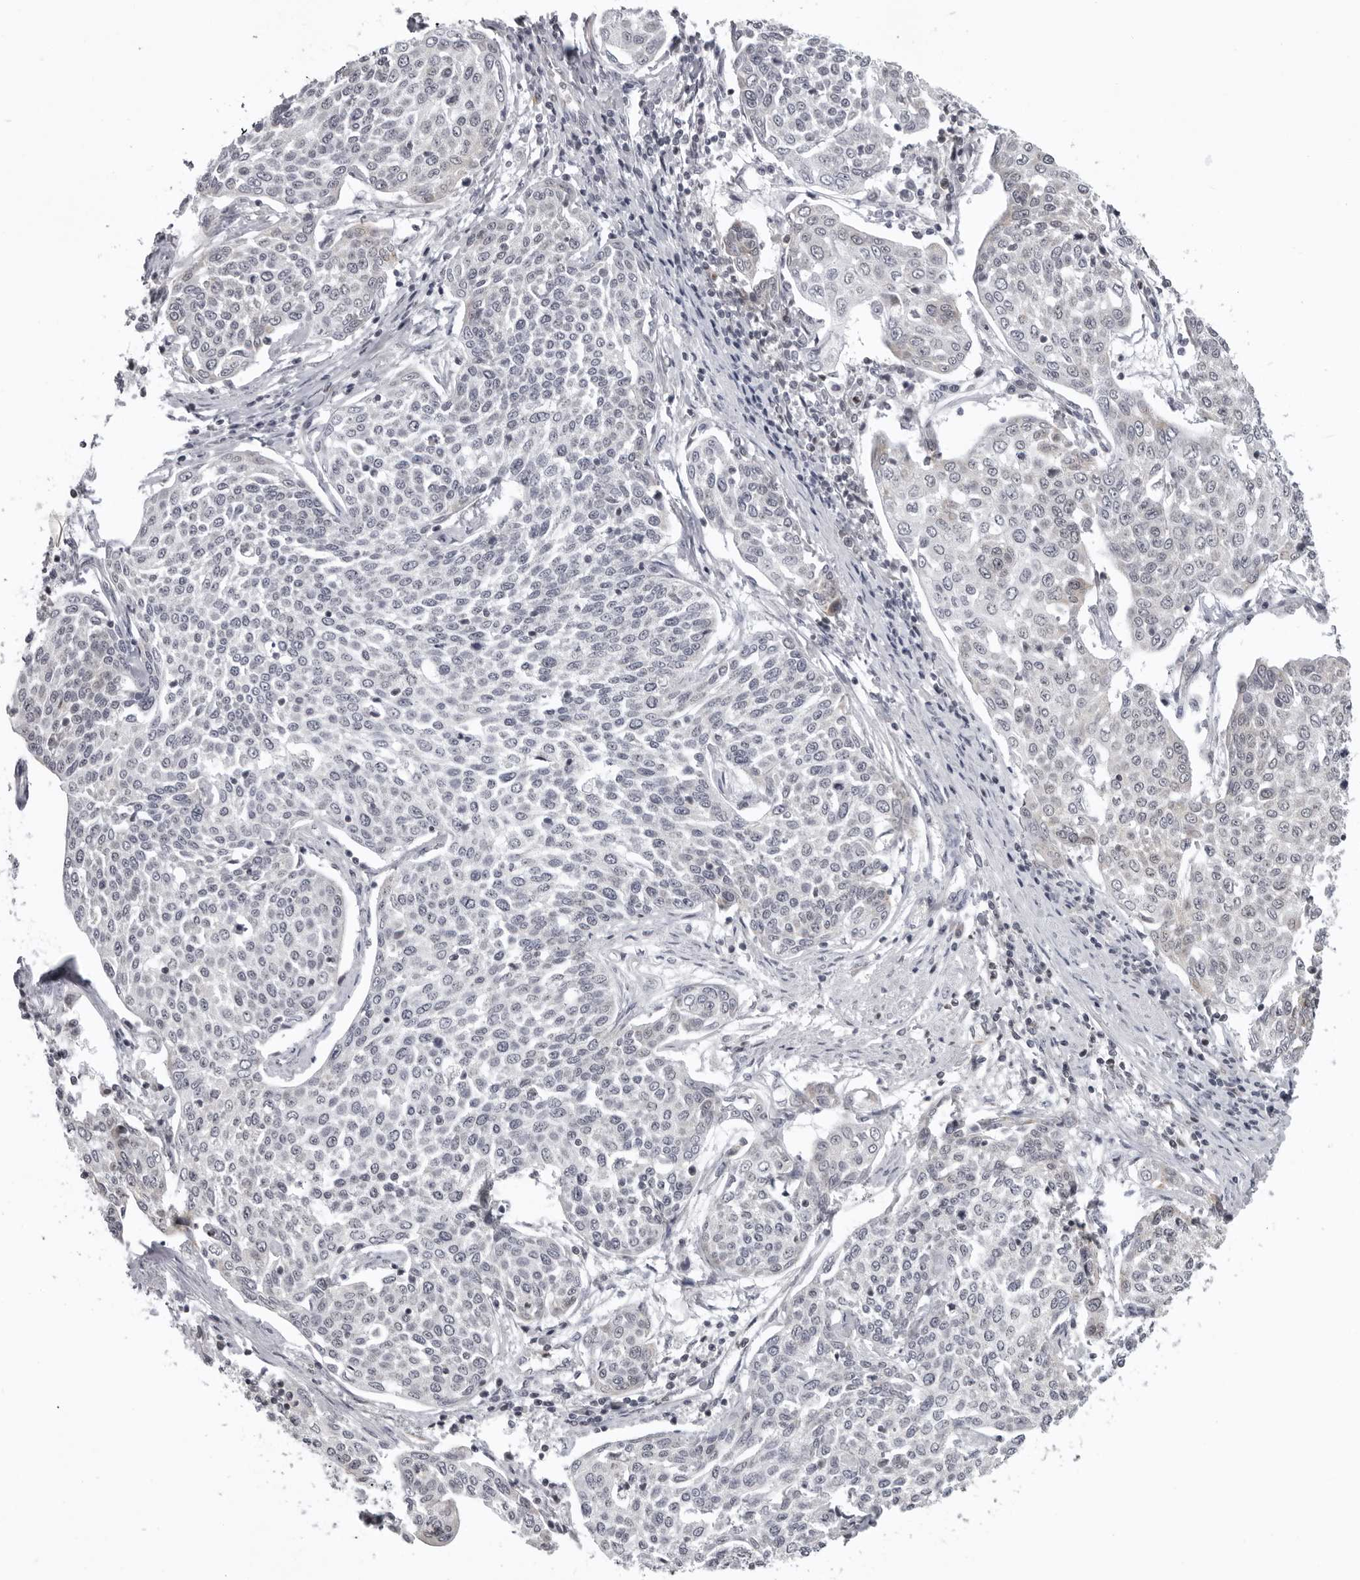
{"staining": {"intensity": "negative", "quantity": "none", "location": "none"}, "tissue": "cervical cancer", "cell_type": "Tumor cells", "image_type": "cancer", "snomed": [{"axis": "morphology", "description": "Squamous cell carcinoma, NOS"}, {"axis": "topography", "description": "Cervix"}], "caption": "A histopathology image of cervical cancer (squamous cell carcinoma) stained for a protein shows no brown staining in tumor cells.", "gene": "MRPS15", "patient": {"sex": "female", "age": 34}}